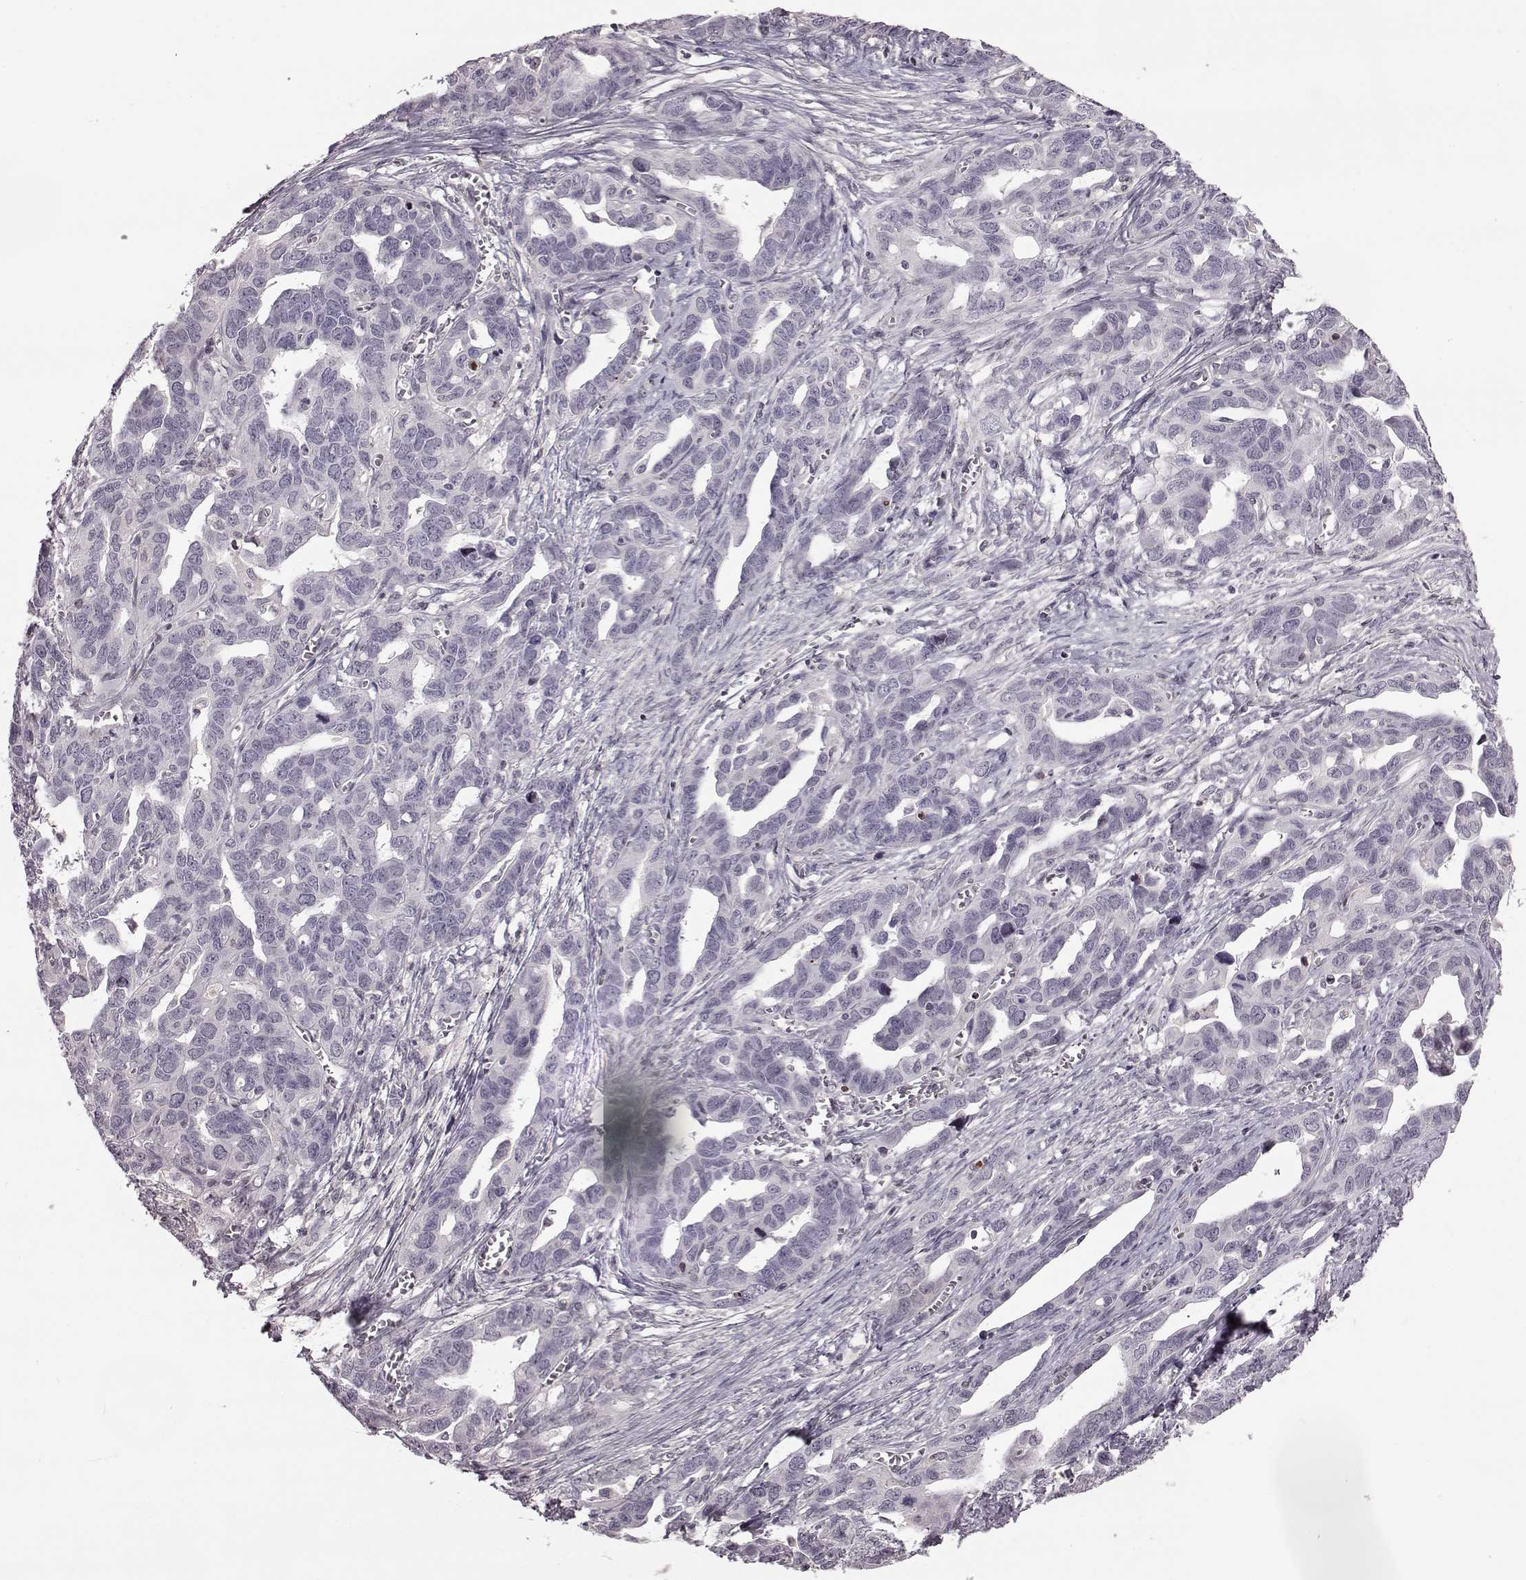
{"staining": {"intensity": "negative", "quantity": "none", "location": "none"}, "tissue": "ovarian cancer", "cell_type": "Tumor cells", "image_type": "cancer", "snomed": [{"axis": "morphology", "description": "Cystadenocarcinoma, serous, NOS"}, {"axis": "topography", "description": "Ovary"}], "caption": "Immunohistochemistry image of human ovarian cancer (serous cystadenocarcinoma) stained for a protein (brown), which exhibits no staining in tumor cells.", "gene": "GAL", "patient": {"sex": "female", "age": 69}}